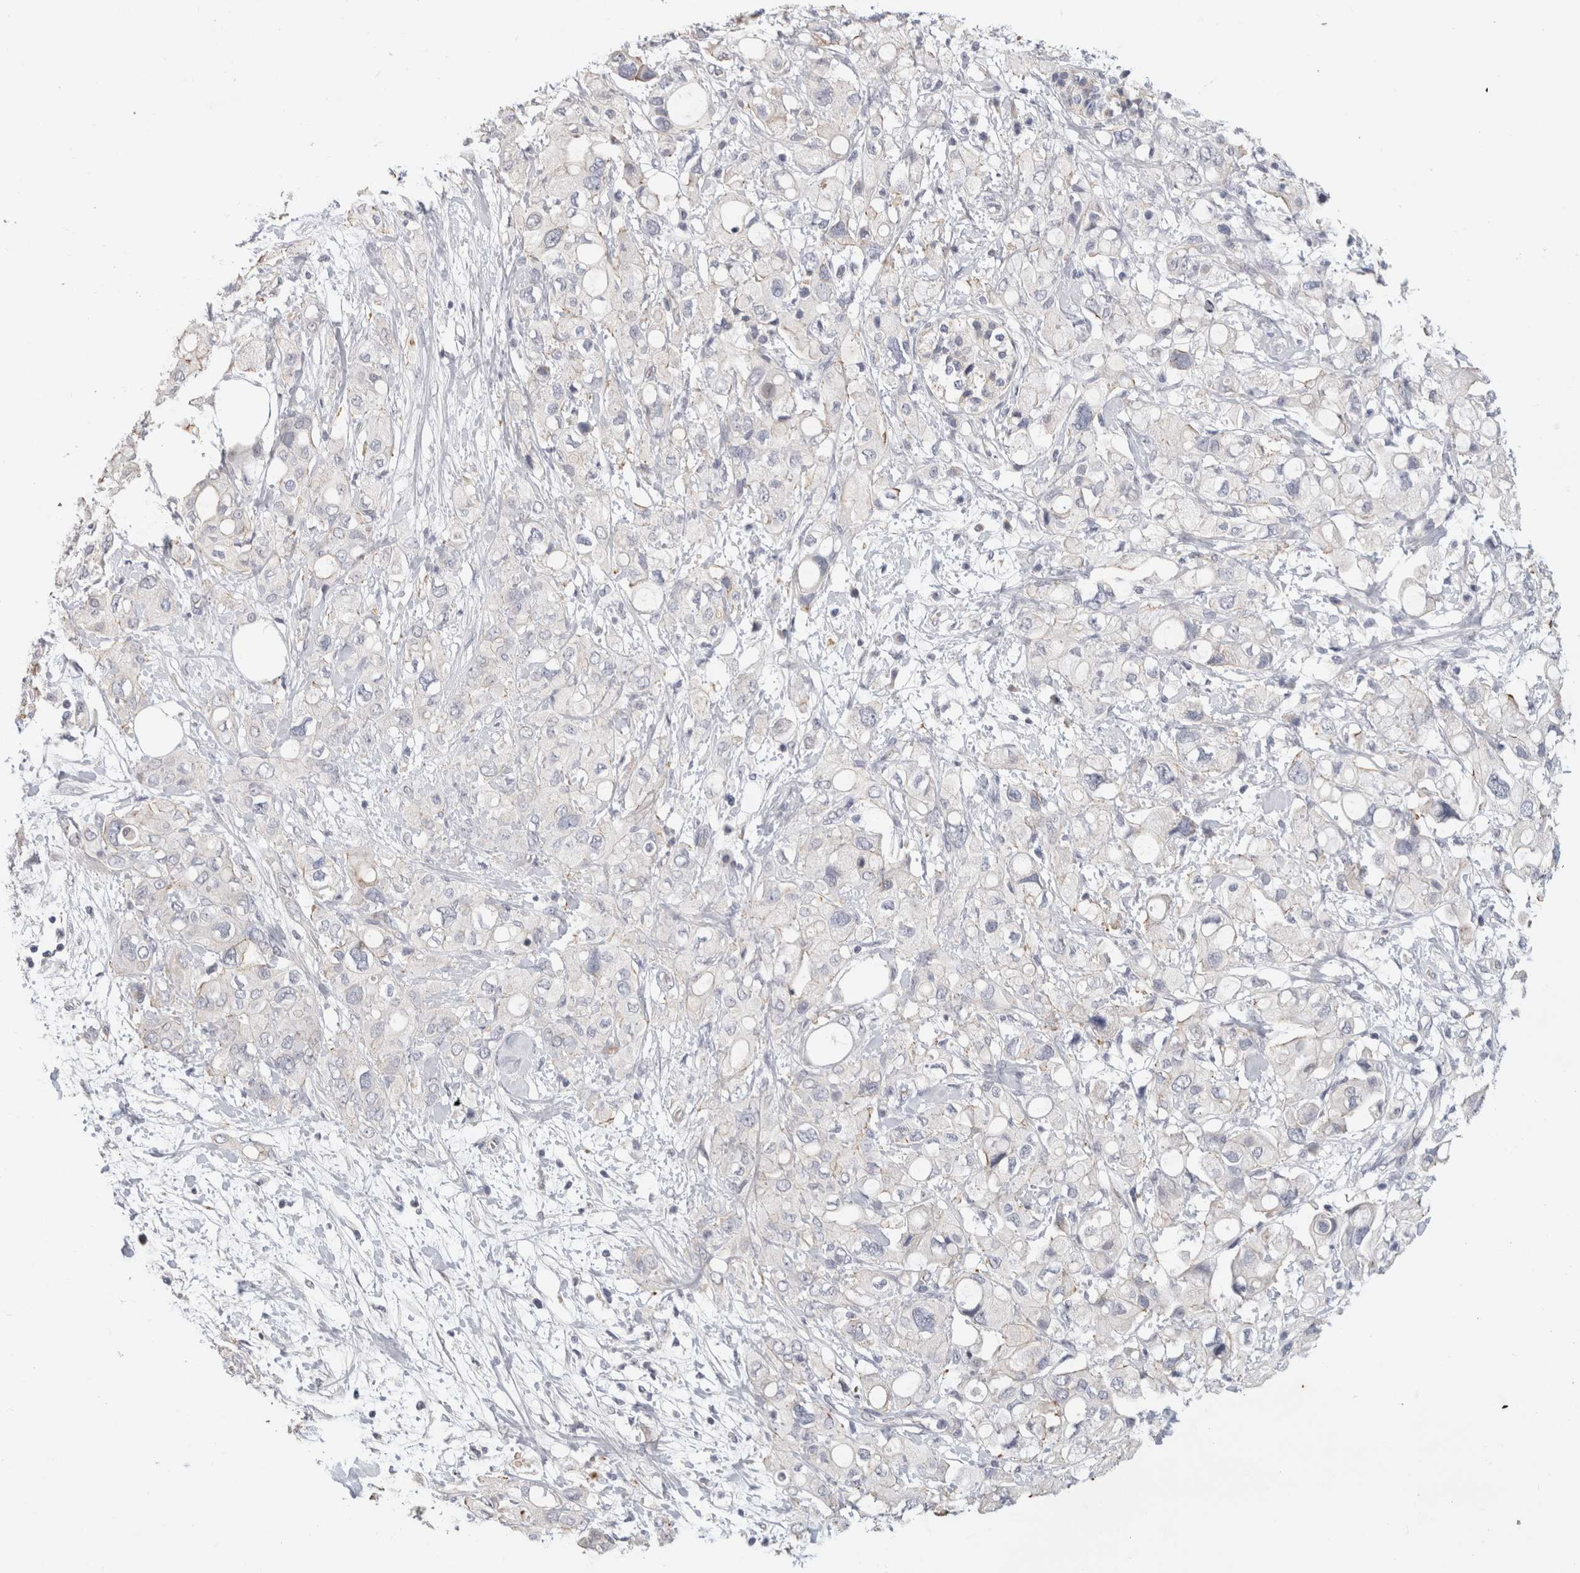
{"staining": {"intensity": "negative", "quantity": "none", "location": "none"}, "tissue": "pancreatic cancer", "cell_type": "Tumor cells", "image_type": "cancer", "snomed": [{"axis": "morphology", "description": "Adenocarcinoma, NOS"}, {"axis": "topography", "description": "Pancreas"}], "caption": "High magnification brightfield microscopy of pancreatic cancer (adenocarcinoma) stained with DAB (brown) and counterstained with hematoxylin (blue): tumor cells show no significant positivity.", "gene": "AFP", "patient": {"sex": "female", "age": 56}}